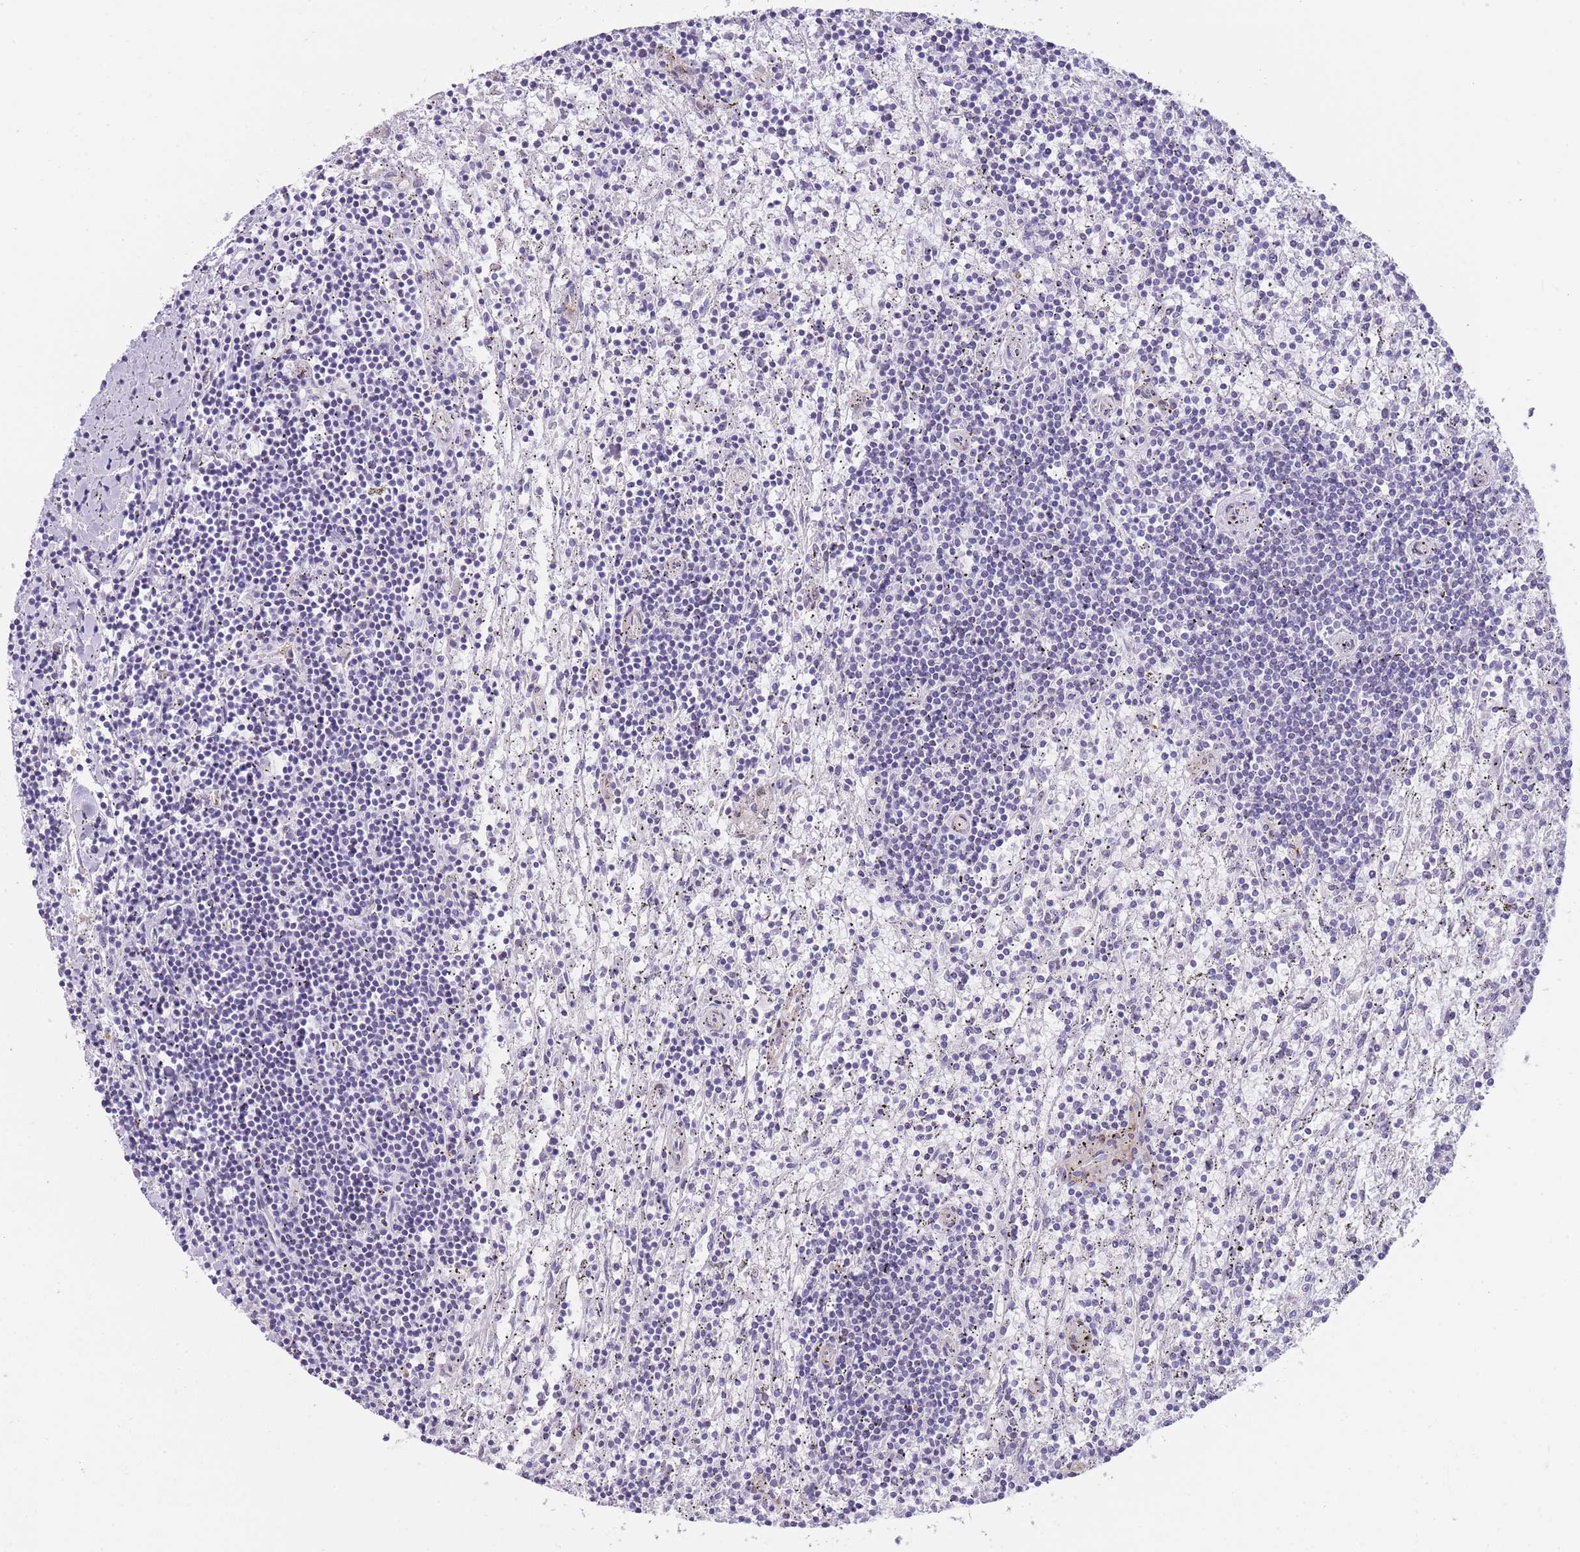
{"staining": {"intensity": "negative", "quantity": "none", "location": "none"}, "tissue": "lymphoma", "cell_type": "Tumor cells", "image_type": "cancer", "snomed": [{"axis": "morphology", "description": "Malignant lymphoma, non-Hodgkin's type, Low grade"}, {"axis": "topography", "description": "Spleen"}], "caption": "Tumor cells show no significant positivity in lymphoma.", "gene": "OR11H12", "patient": {"sex": "male", "age": 76}}